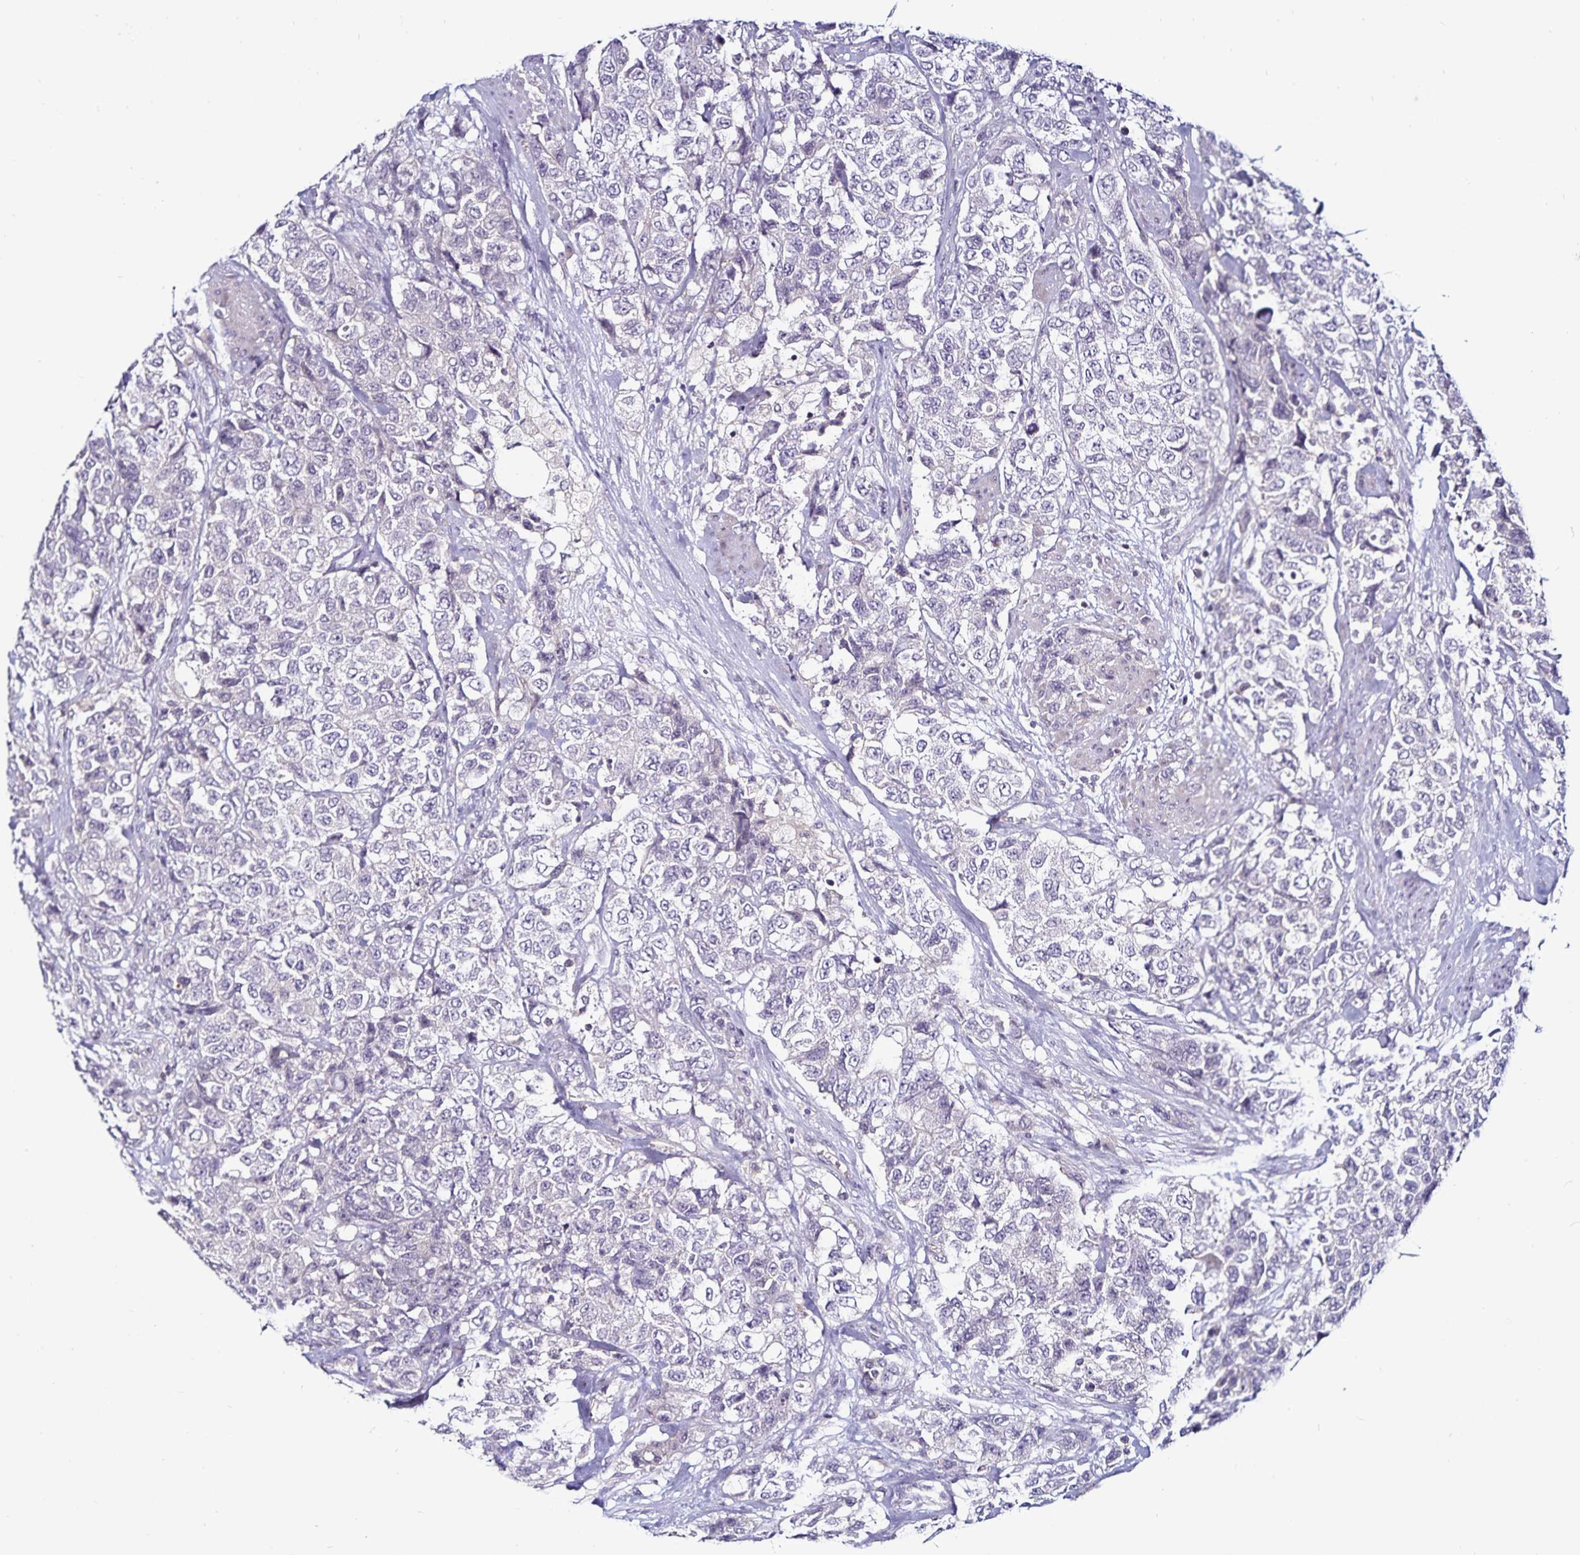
{"staining": {"intensity": "negative", "quantity": "none", "location": "none"}, "tissue": "urothelial cancer", "cell_type": "Tumor cells", "image_type": "cancer", "snomed": [{"axis": "morphology", "description": "Urothelial carcinoma, High grade"}, {"axis": "topography", "description": "Urinary bladder"}], "caption": "Urothelial cancer was stained to show a protein in brown. There is no significant expression in tumor cells. (DAB immunohistochemistry (IHC) with hematoxylin counter stain).", "gene": "ACSL5", "patient": {"sex": "female", "age": 78}}